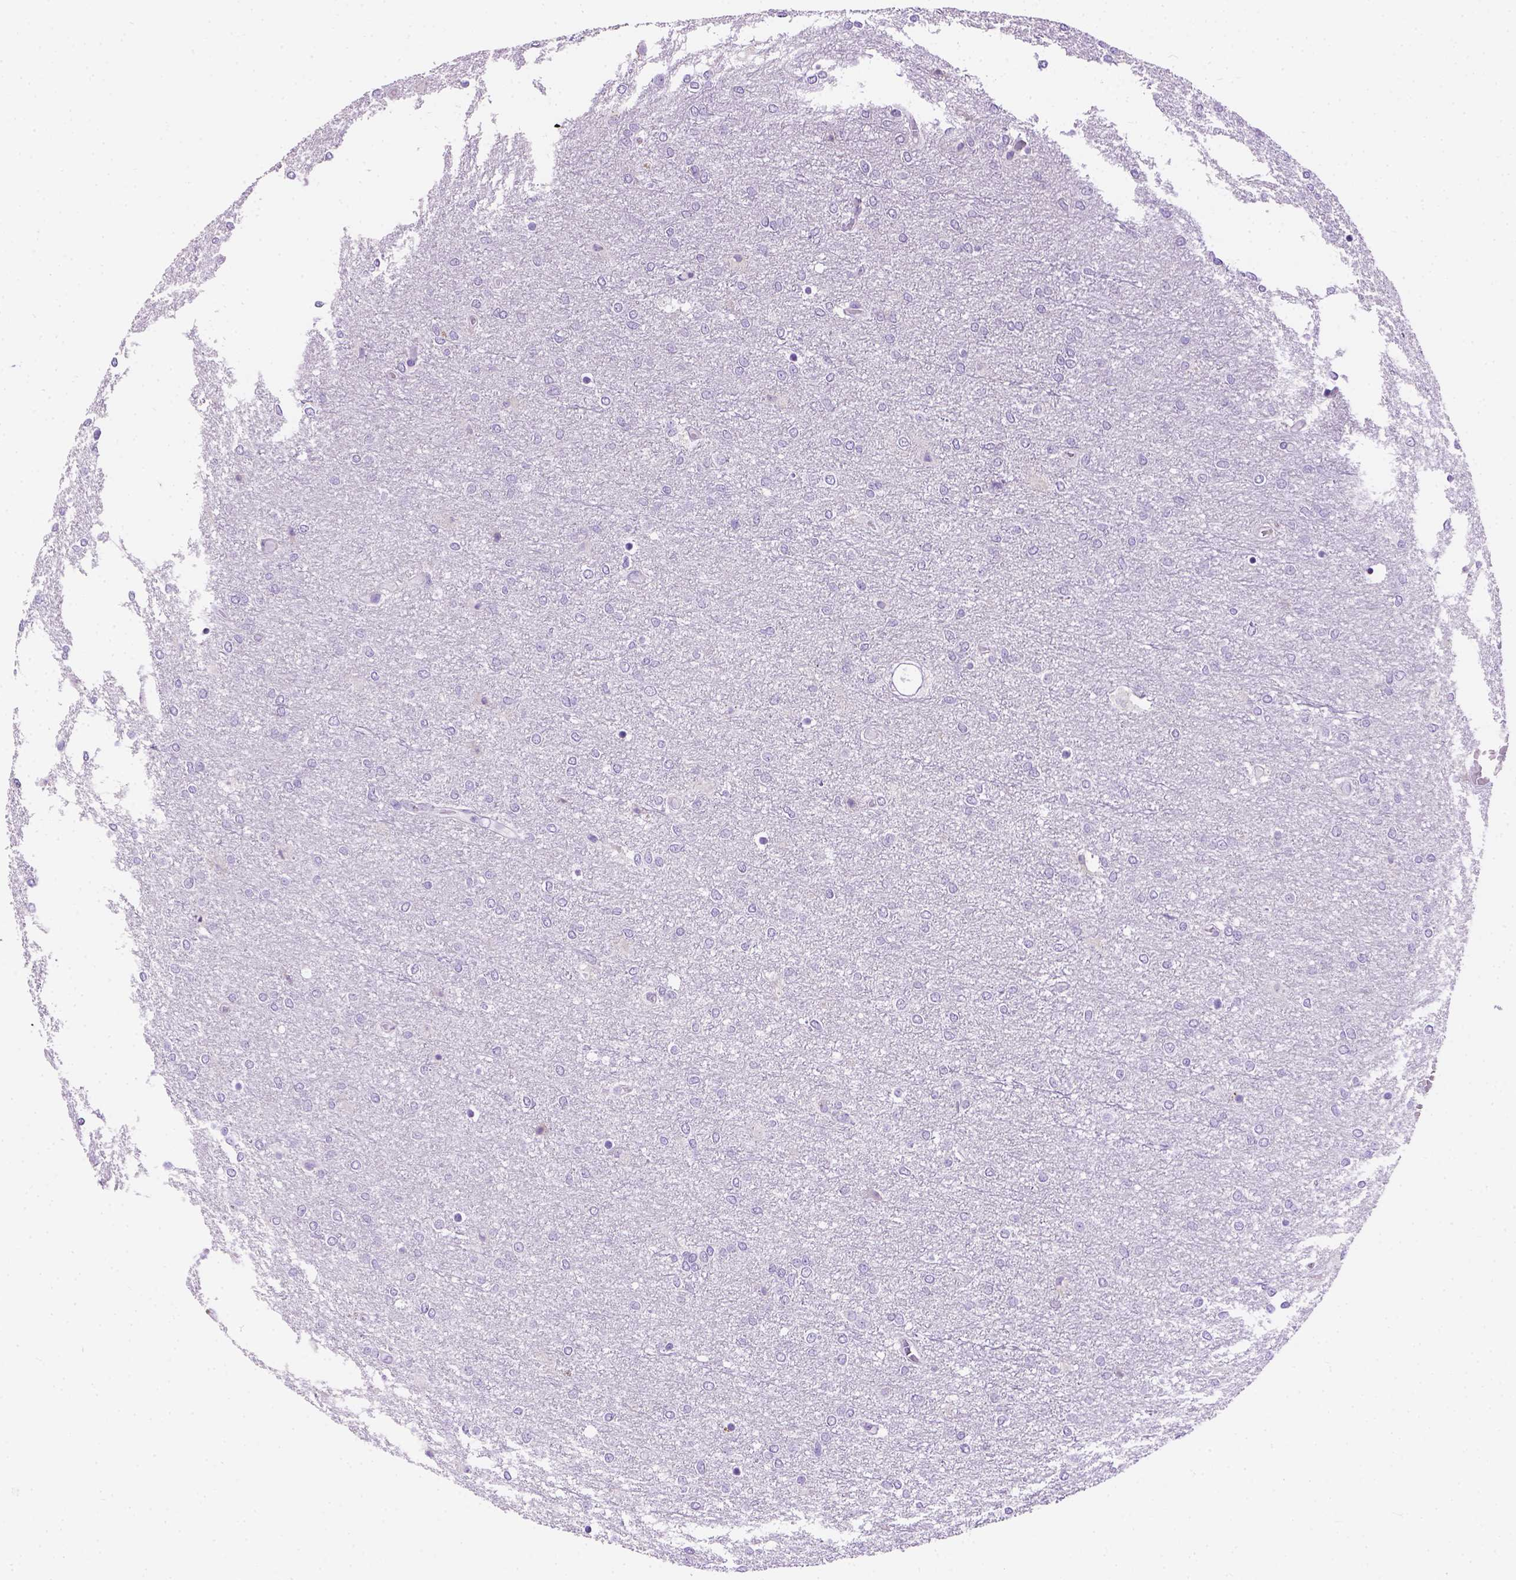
{"staining": {"intensity": "negative", "quantity": "none", "location": "none"}, "tissue": "glioma", "cell_type": "Tumor cells", "image_type": "cancer", "snomed": [{"axis": "morphology", "description": "Glioma, malignant, High grade"}, {"axis": "topography", "description": "Brain"}], "caption": "An immunohistochemistry micrograph of glioma is shown. There is no staining in tumor cells of glioma.", "gene": "TMEM38A", "patient": {"sex": "female", "age": 61}}